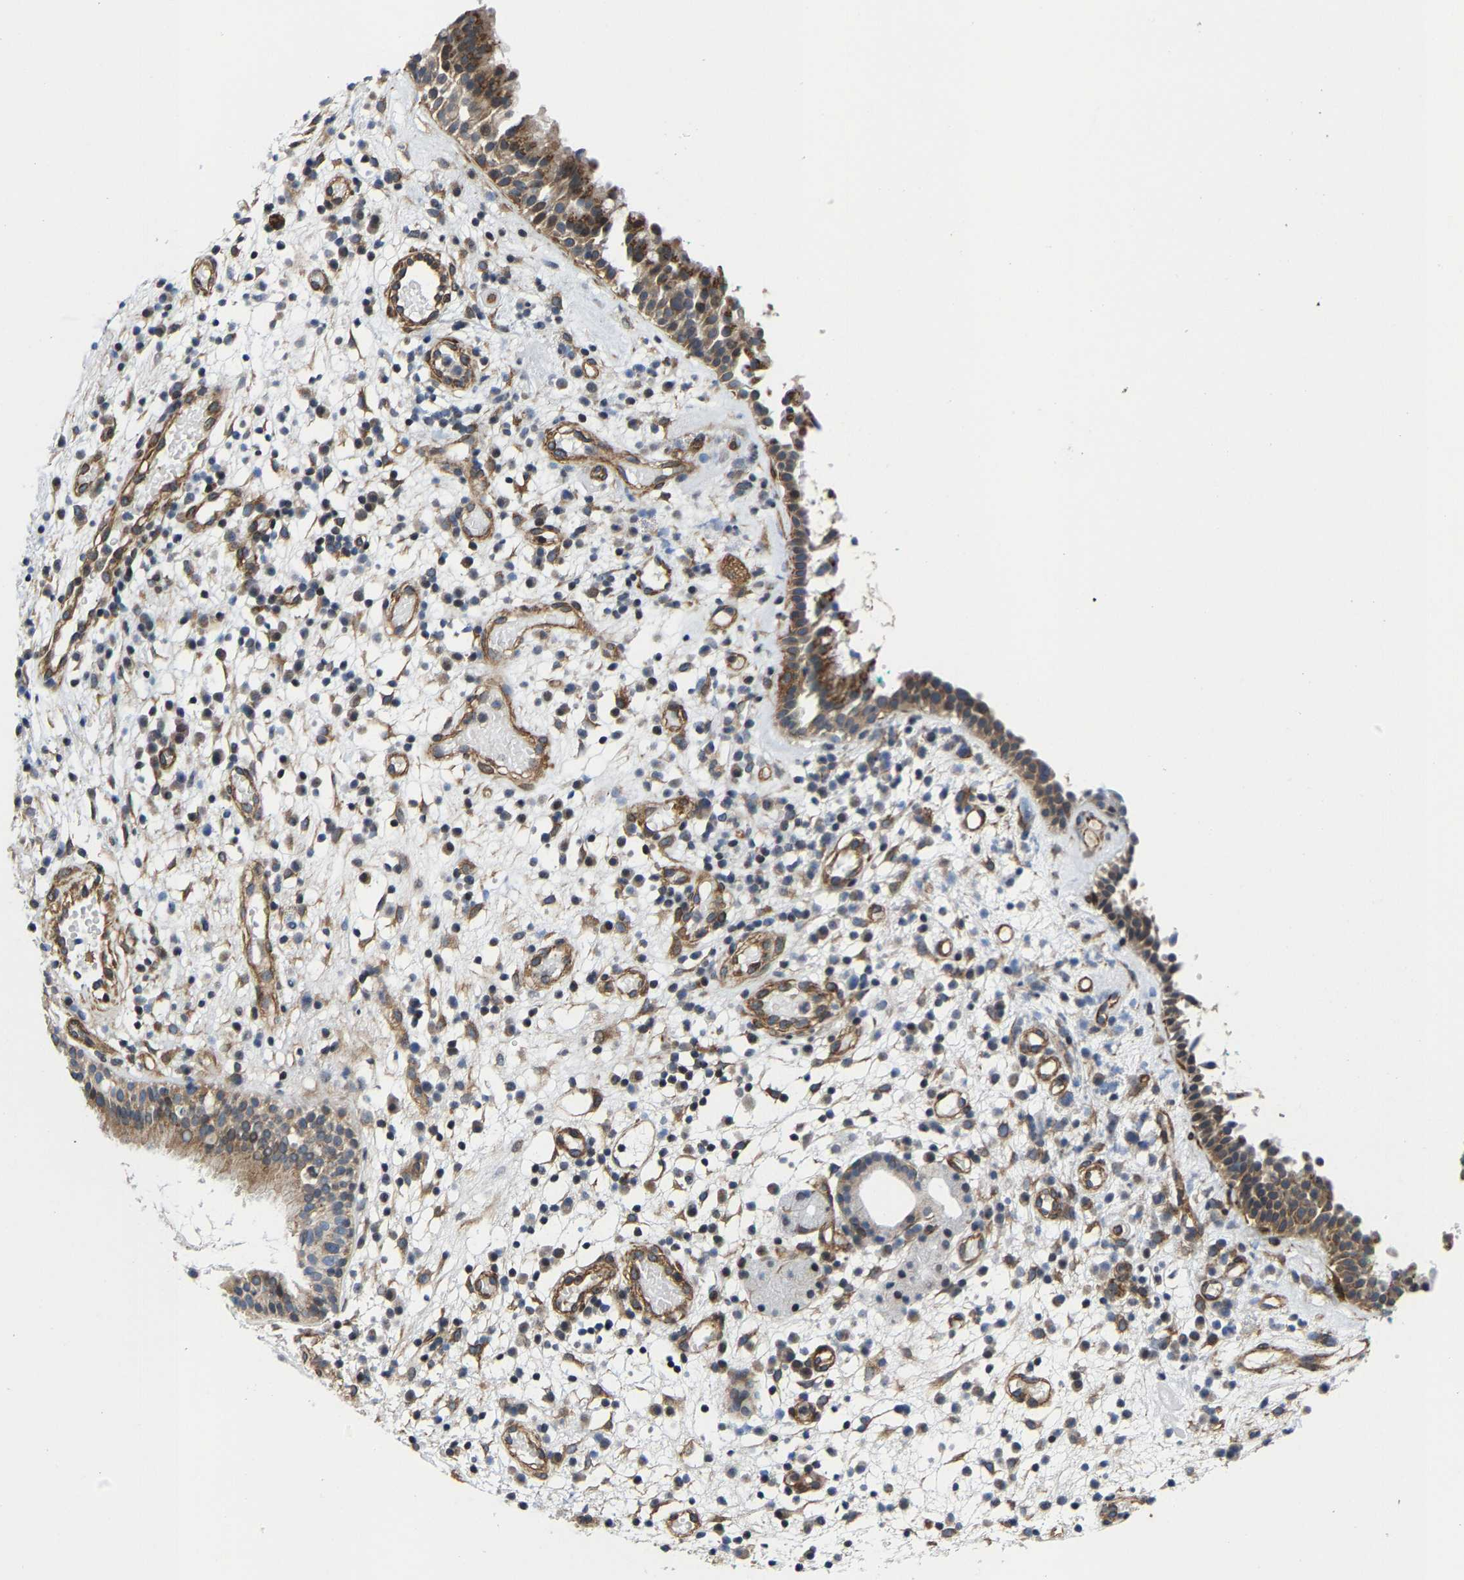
{"staining": {"intensity": "moderate", "quantity": ">75%", "location": "cytoplasmic/membranous"}, "tissue": "nasopharynx", "cell_type": "Respiratory epithelial cells", "image_type": "normal", "snomed": [{"axis": "morphology", "description": "Normal tissue, NOS"}, {"axis": "morphology", "description": "Basal cell carcinoma"}, {"axis": "topography", "description": "Cartilage tissue"}, {"axis": "topography", "description": "Nasopharynx"}, {"axis": "topography", "description": "Oral tissue"}], "caption": "Protein staining of unremarkable nasopharynx exhibits moderate cytoplasmic/membranous positivity in approximately >75% of respiratory epithelial cells.", "gene": "TGFB1I1", "patient": {"sex": "female", "age": 77}}